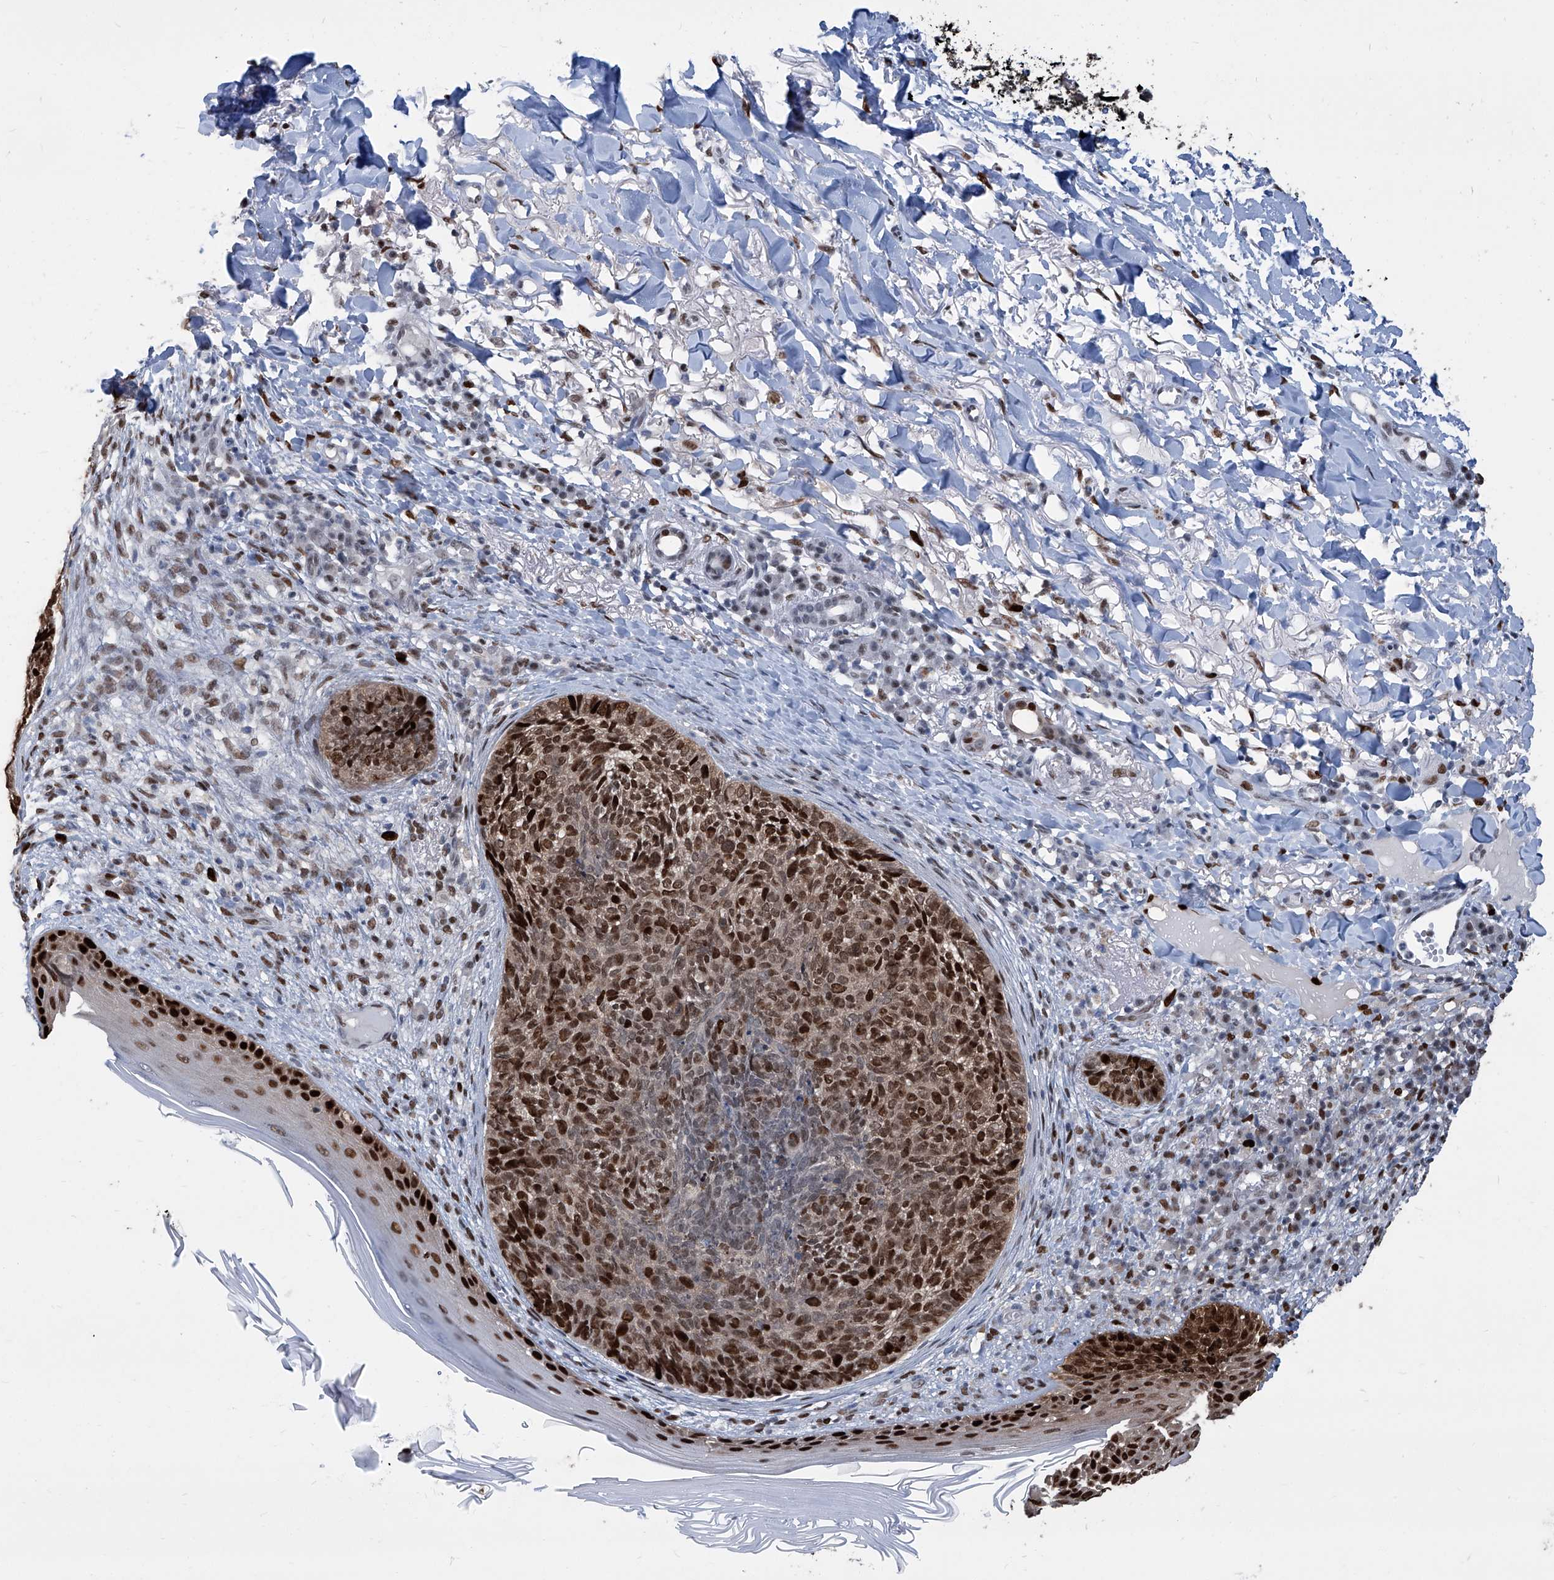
{"staining": {"intensity": "strong", "quantity": ">75%", "location": "cytoplasmic/membranous,nuclear"}, "tissue": "skin cancer", "cell_type": "Tumor cells", "image_type": "cancer", "snomed": [{"axis": "morphology", "description": "Basal cell carcinoma"}, {"axis": "topography", "description": "Skin"}], "caption": "Immunohistochemistry photomicrograph of human basal cell carcinoma (skin) stained for a protein (brown), which shows high levels of strong cytoplasmic/membranous and nuclear staining in approximately >75% of tumor cells.", "gene": "PCNA", "patient": {"sex": "male", "age": 85}}